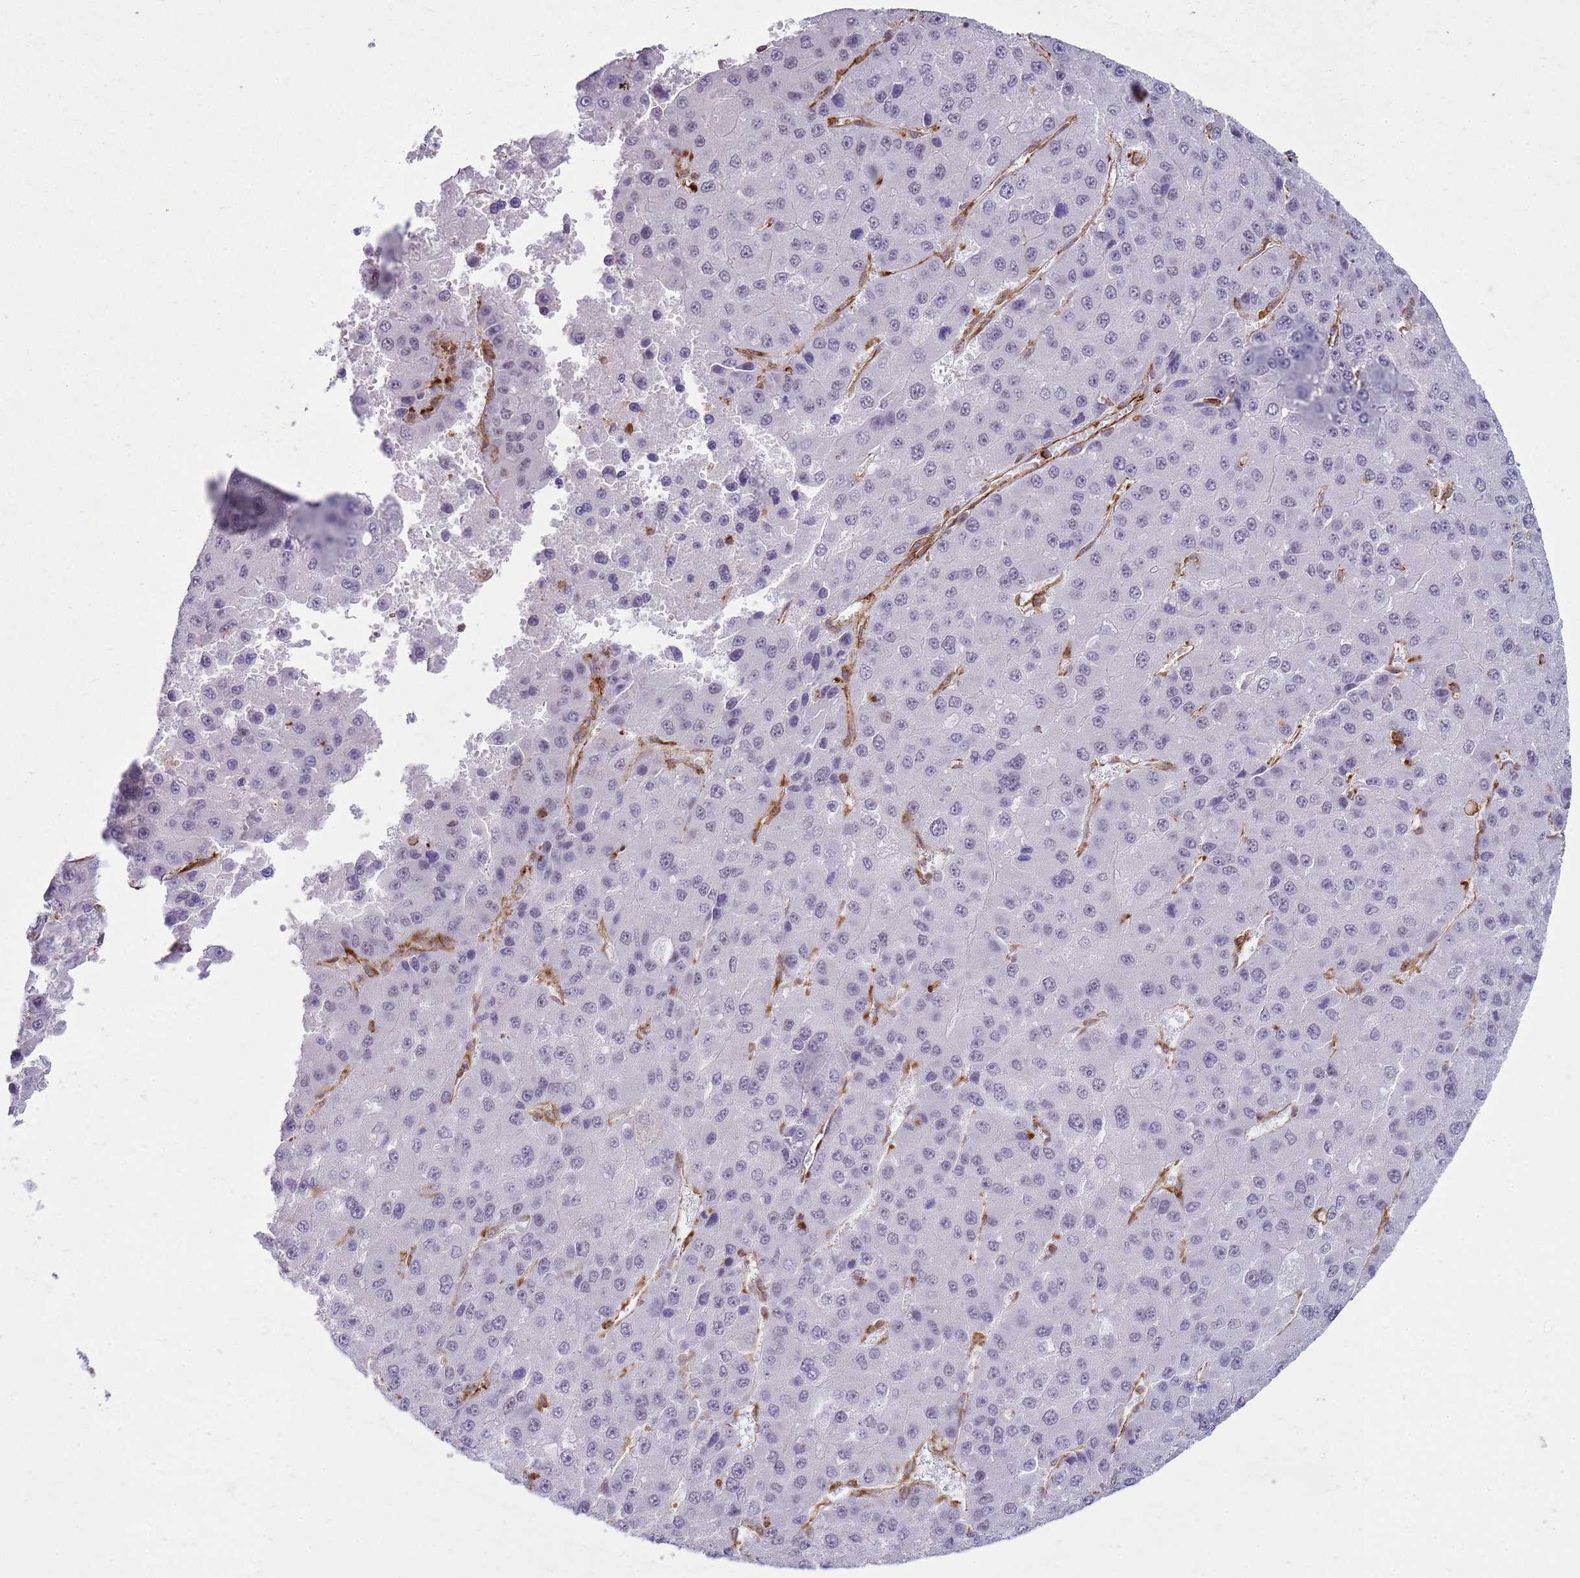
{"staining": {"intensity": "negative", "quantity": "none", "location": "none"}, "tissue": "liver cancer", "cell_type": "Tumor cells", "image_type": "cancer", "snomed": [{"axis": "morphology", "description": "Carcinoma, Hepatocellular, NOS"}, {"axis": "topography", "description": "Liver"}], "caption": "Liver hepatocellular carcinoma was stained to show a protein in brown. There is no significant positivity in tumor cells. (DAB (3,3'-diaminobenzidine) IHC visualized using brightfield microscopy, high magnification).", "gene": "GABRE", "patient": {"sex": "female", "age": 73}}